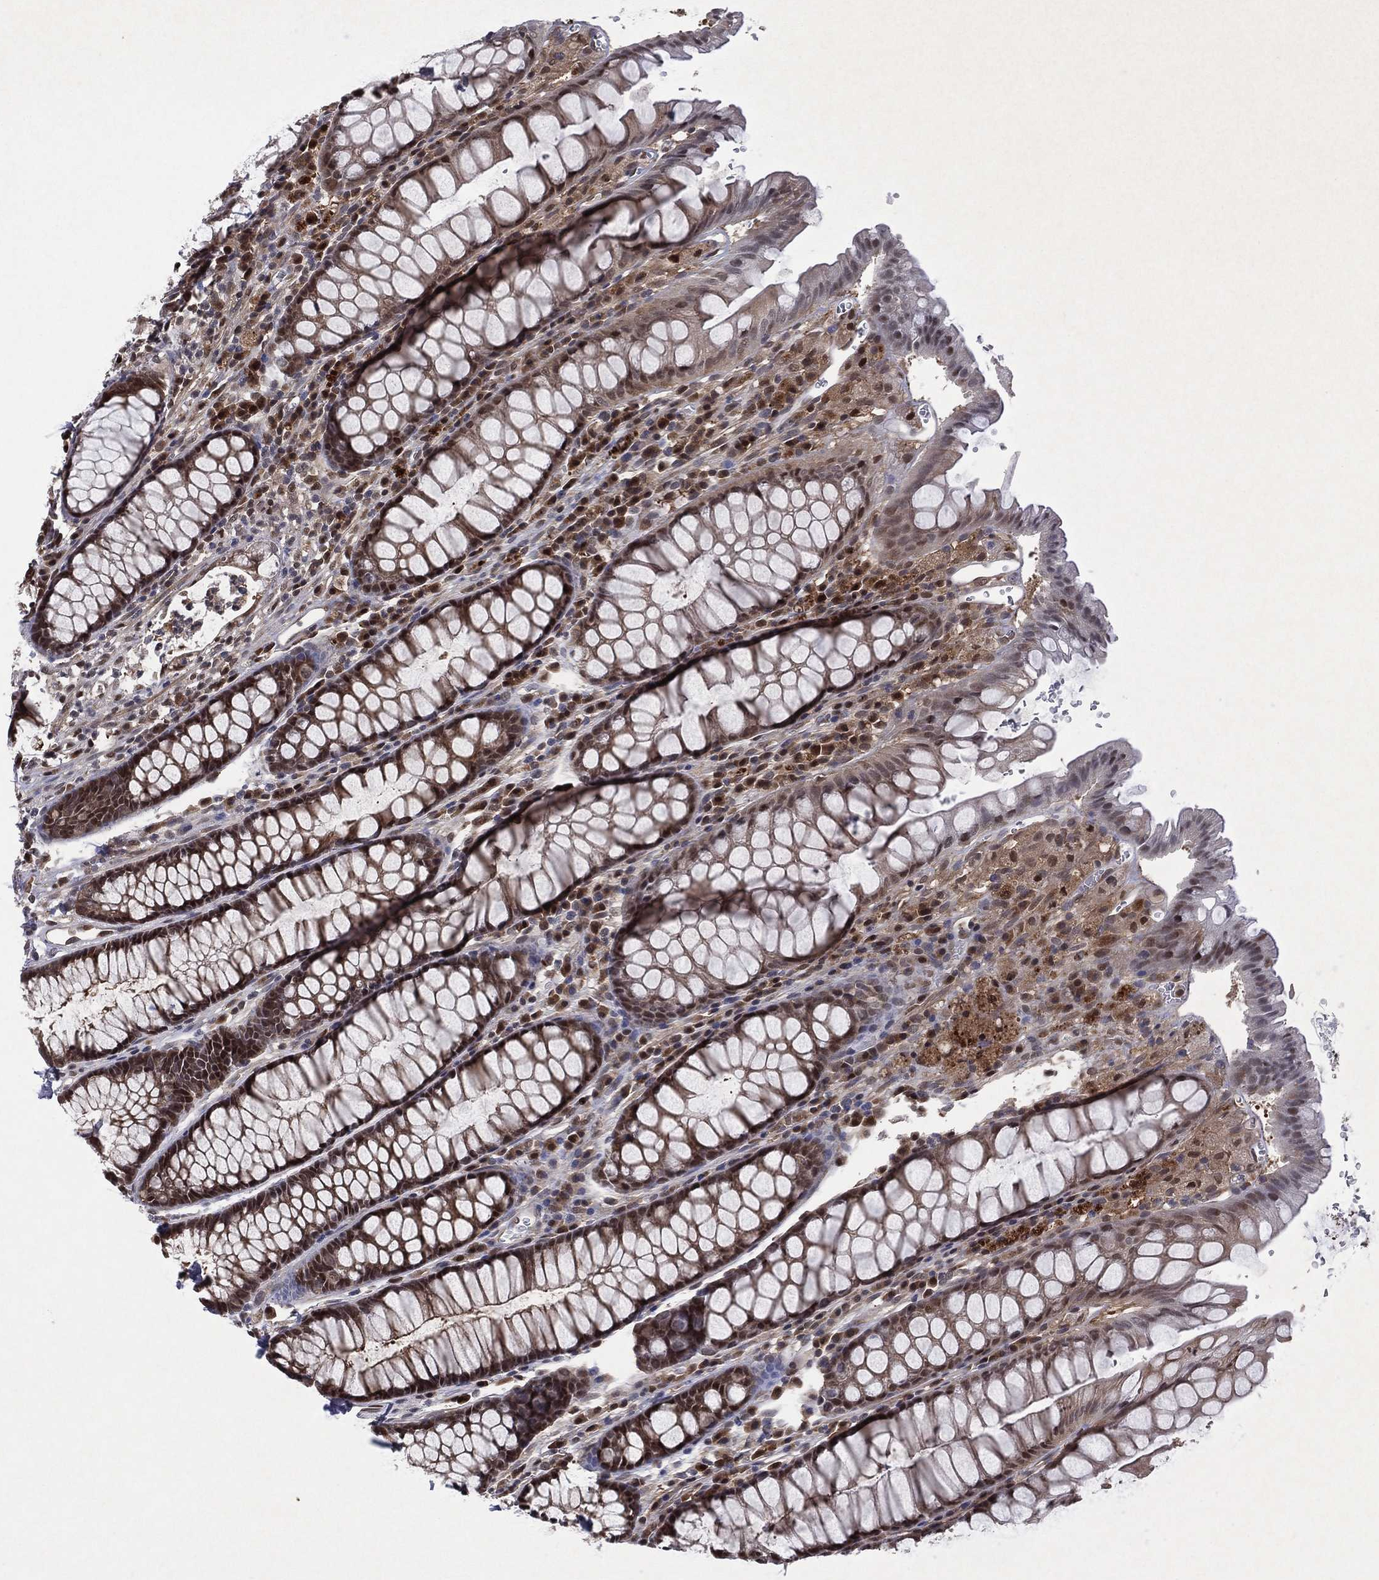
{"staining": {"intensity": "moderate", "quantity": "25%-75%", "location": "nuclear"}, "tissue": "rectum", "cell_type": "Glandular cells", "image_type": "normal", "snomed": [{"axis": "morphology", "description": "Normal tissue, NOS"}, {"axis": "topography", "description": "Rectum"}], "caption": "Immunohistochemical staining of normal human rectum exhibits 25%-75% levels of moderate nuclear protein positivity in about 25%-75% of glandular cells. Immunohistochemistry stains the protein of interest in brown and the nuclei are stained blue.", "gene": "ICOSLG", "patient": {"sex": "female", "age": 68}}